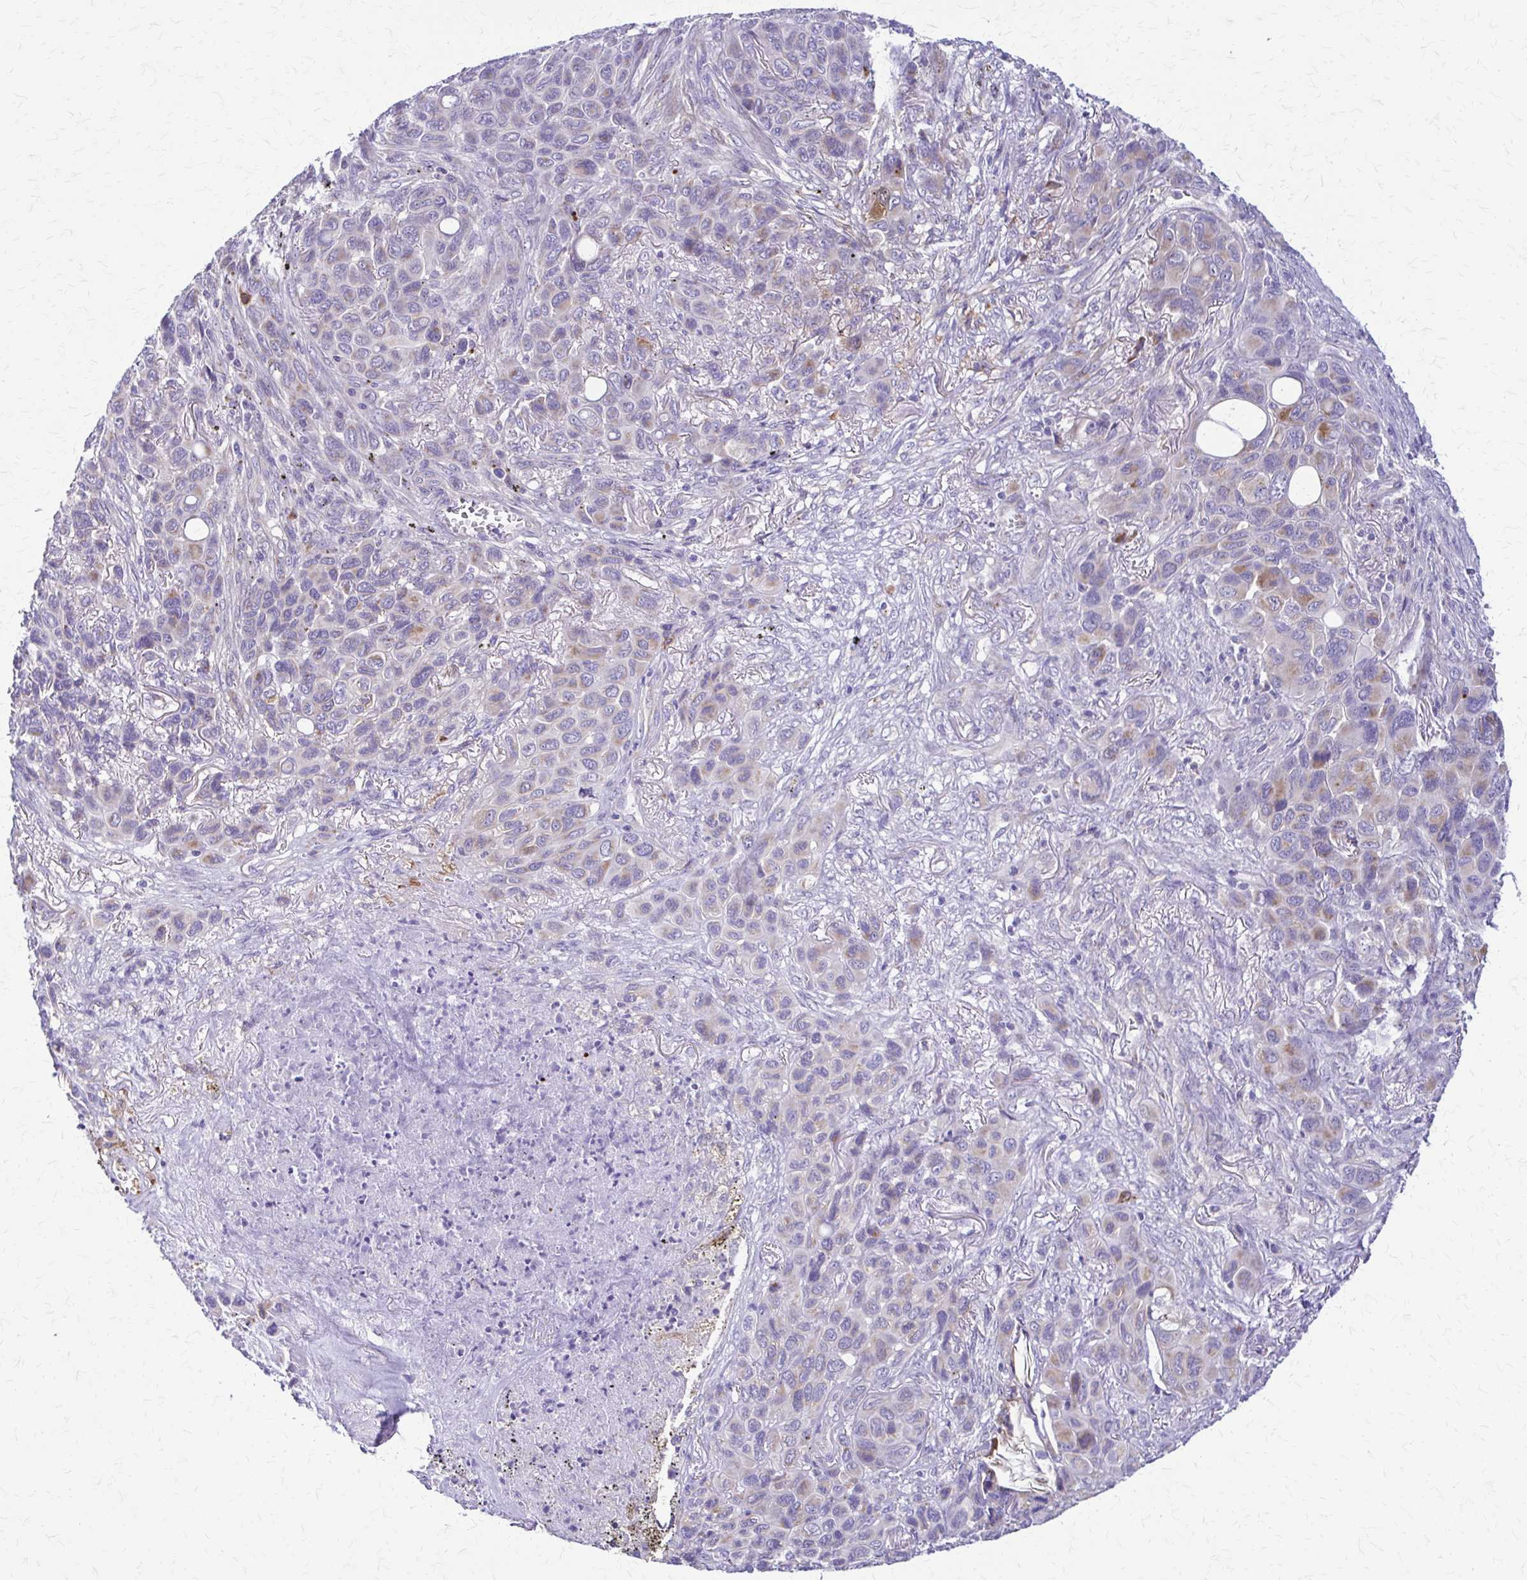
{"staining": {"intensity": "moderate", "quantity": "<25%", "location": "cytoplasmic/membranous"}, "tissue": "melanoma", "cell_type": "Tumor cells", "image_type": "cancer", "snomed": [{"axis": "morphology", "description": "Malignant melanoma, Metastatic site"}, {"axis": "topography", "description": "Lung"}], "caption": "Immunohistochemistry (DAB) staining of melanoma displays moderate cytoplasmic/membranous protein expression in about <25% of tumor cells.", "gene": "SAMD13", "patient": {"sex": "male", "age": 48}}